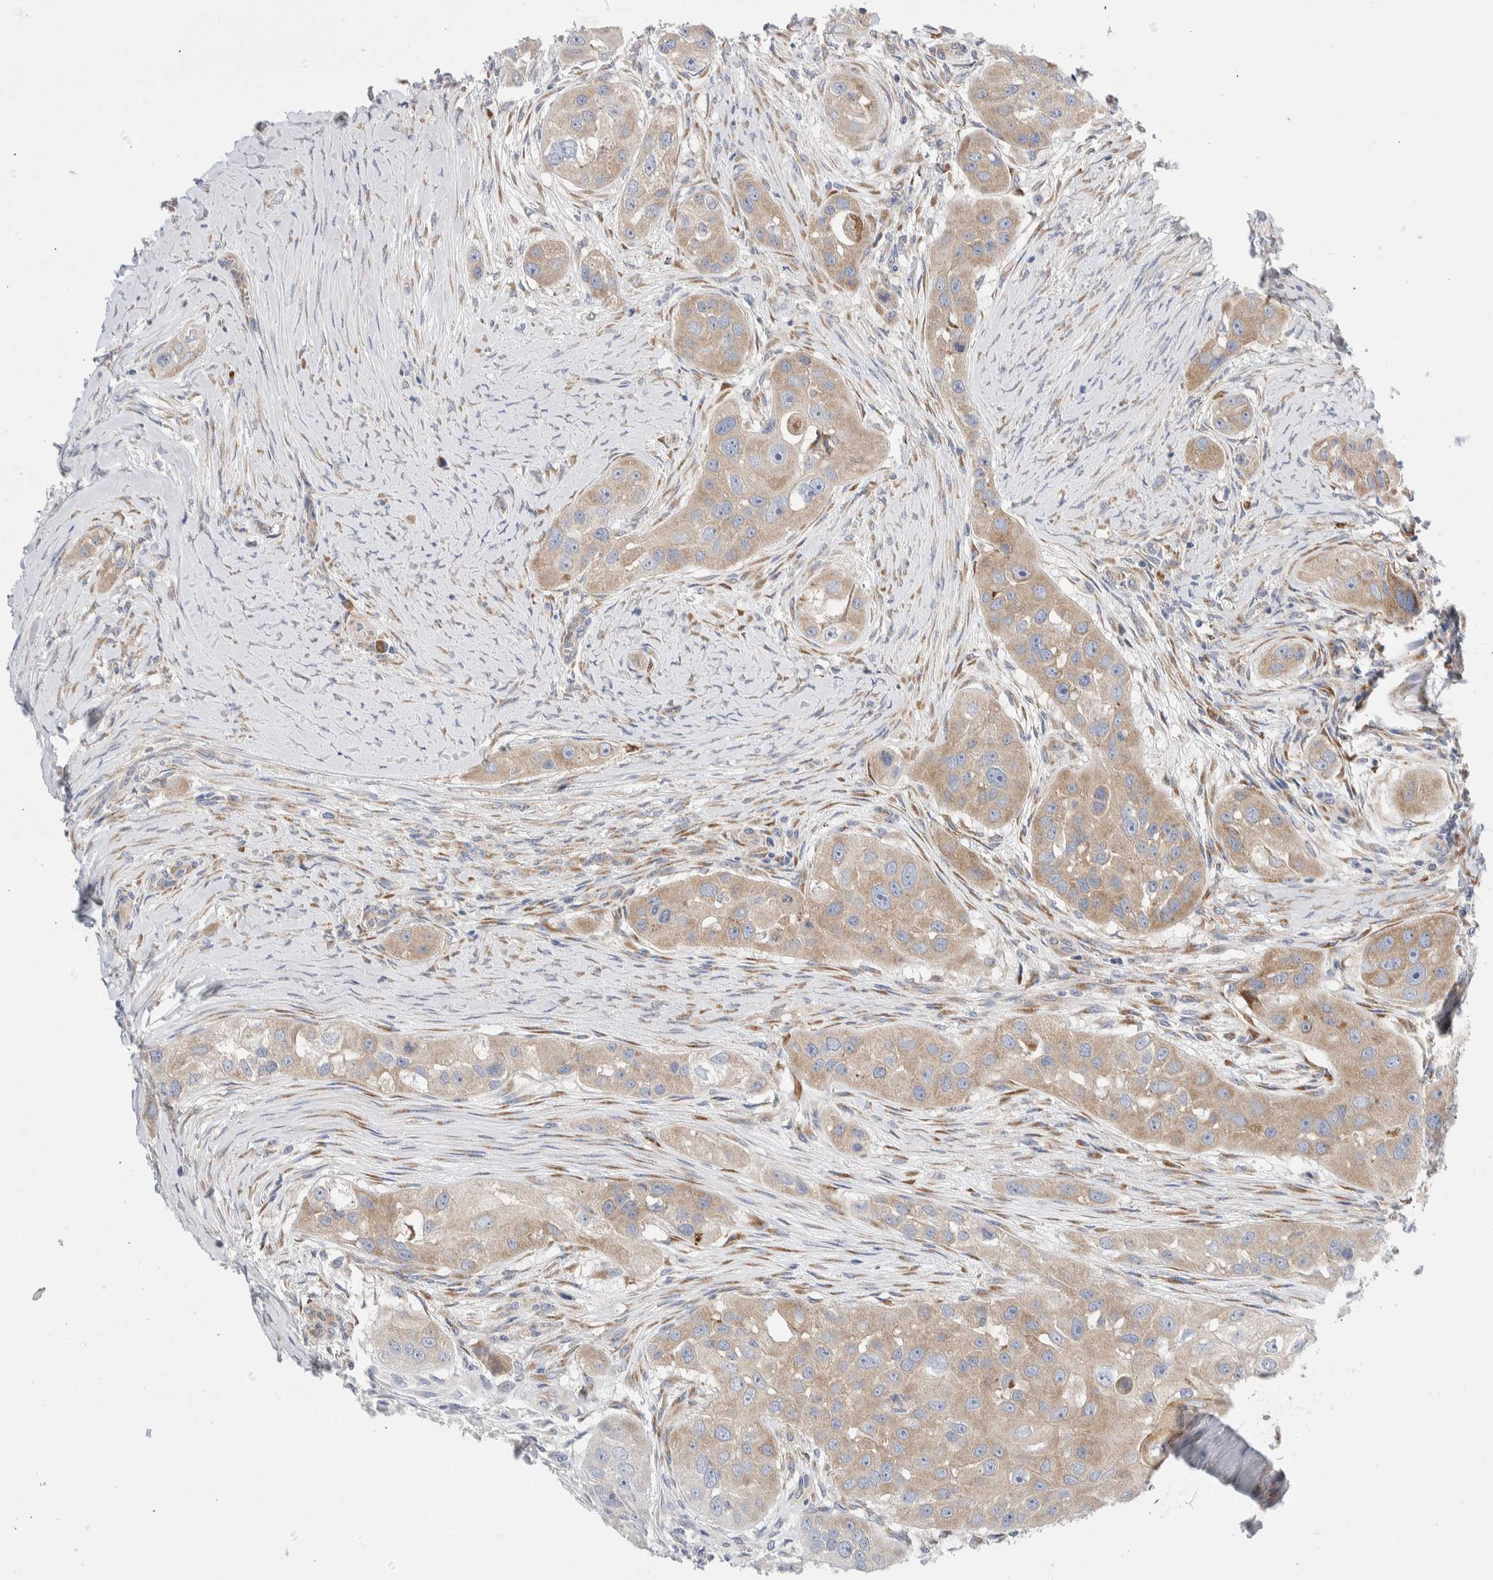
{"staining": {"intensity": "moderate", "quantity": ">75%", "location": "cytoplasmic/membranous"}, "tissue": "head and neck cancer", "cell_type": "Tumor cells", "image_type": "cancer", "snomed": [{"axis": "morphology", "description": "Normal tissue, NOS"}, {"axis": "morphology", "description": "Squamous cell carcinoma, NOS"}, {"axis": "topography", "description": "Skeletal muscle"}, {"axis": "topography", "description": "Head-Neck"}], "caption": "This is an image of IHC staining of head and neck squamous cell carcinoma, which shows moderate positivity in the cytoplasmic/membranous of tumor cells.", "gene": "RACK1", "patient": {"sex": "male", "age": 51}}